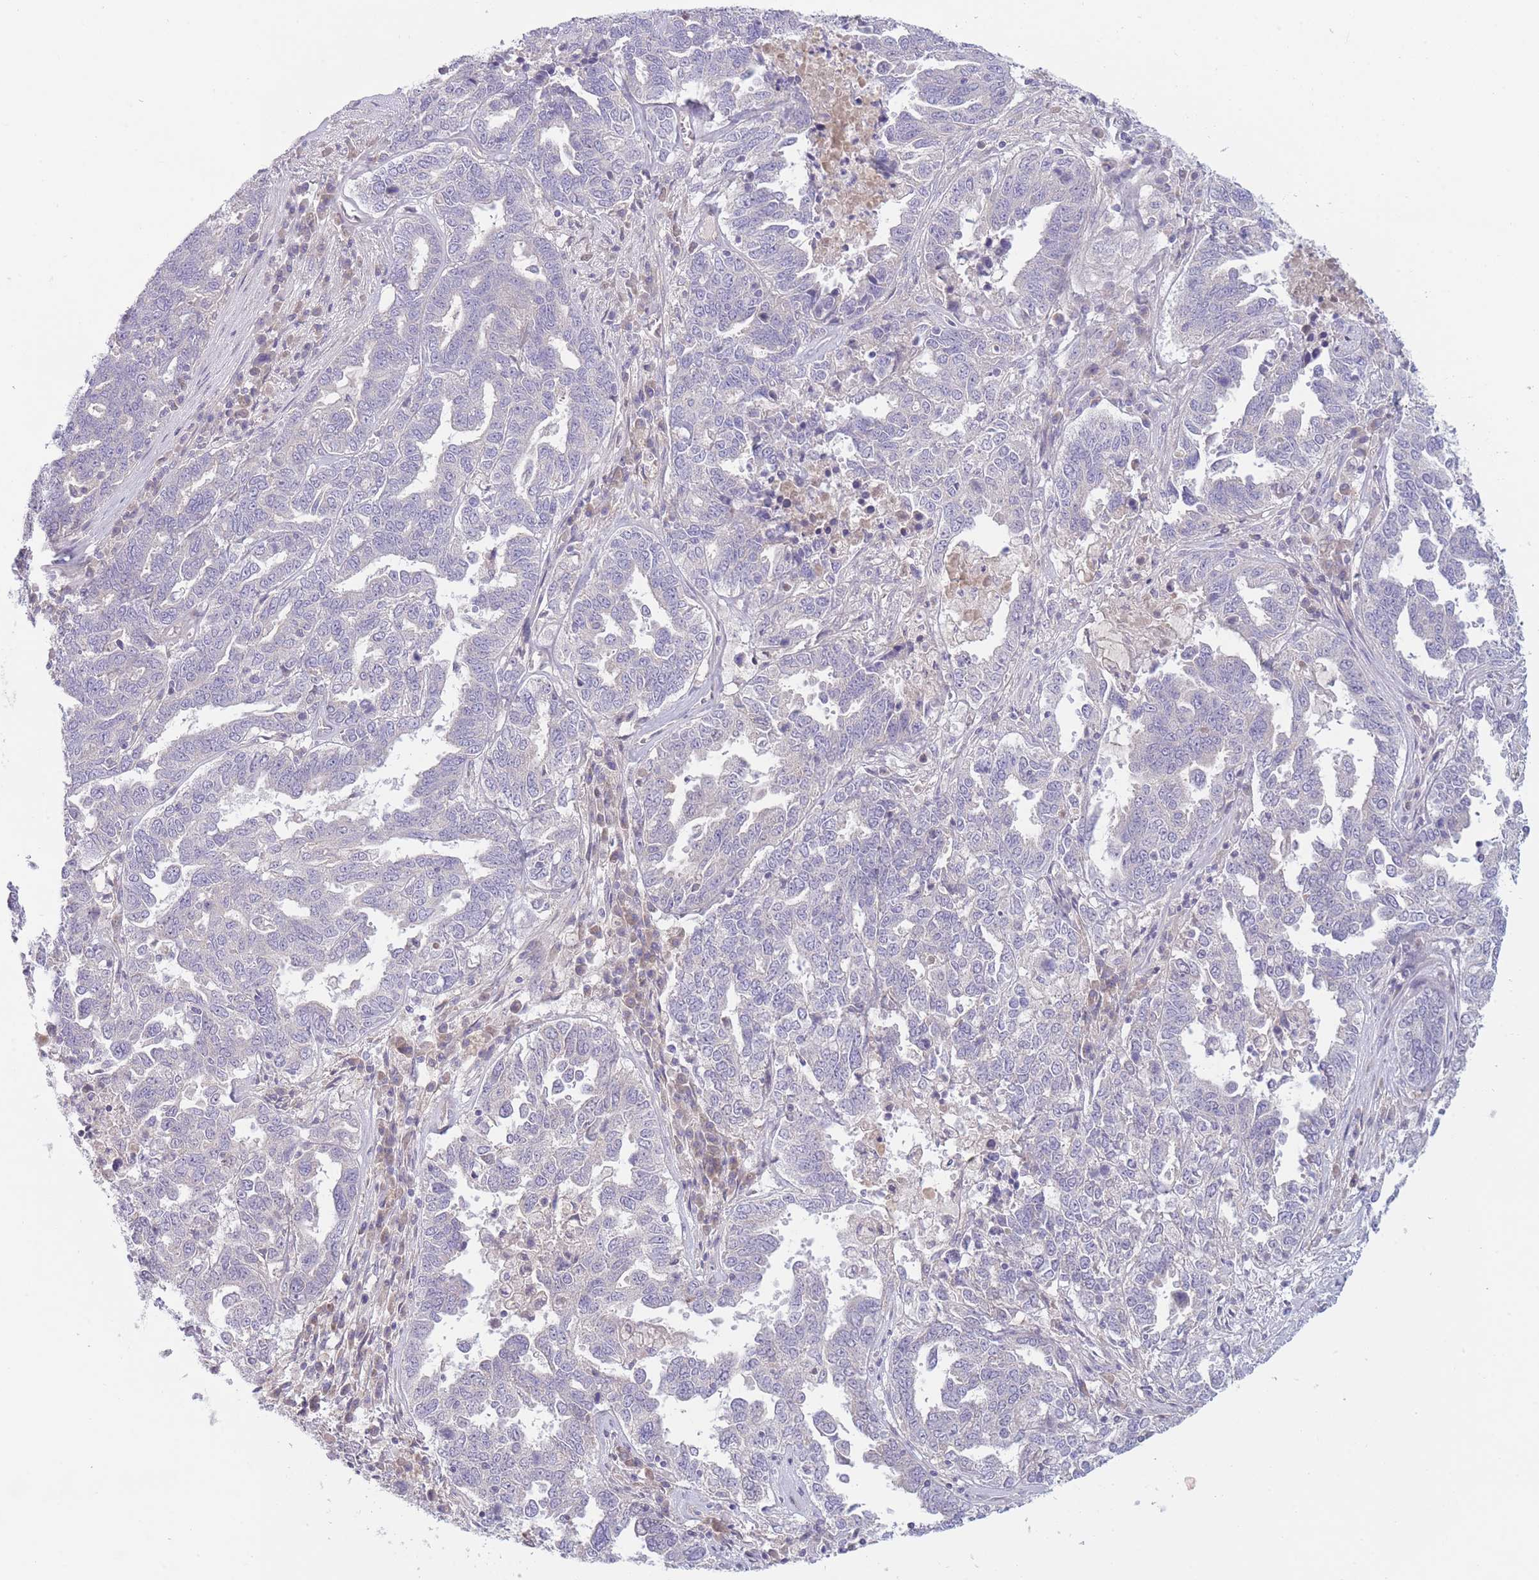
{"staining": {"intensity": "negative", "quantity": "none", "location": "none"}, "tissue": "ovarian cancer", "cell_type": "Tumor cells", "image_type": "cancer", "snomed": [{"axis": "morphology", "description": "Carcinoma, endometroid"}, {"axis": "topography", "description": "Ovary"}], "caption": "Immunohistochemistry (IHC) of human ovarian cancer (endometroid carcinoma) reveals no positivity in tumor cells.", "gene": "PNPLA5", "patient": {"sex": "female", "age": 62}}